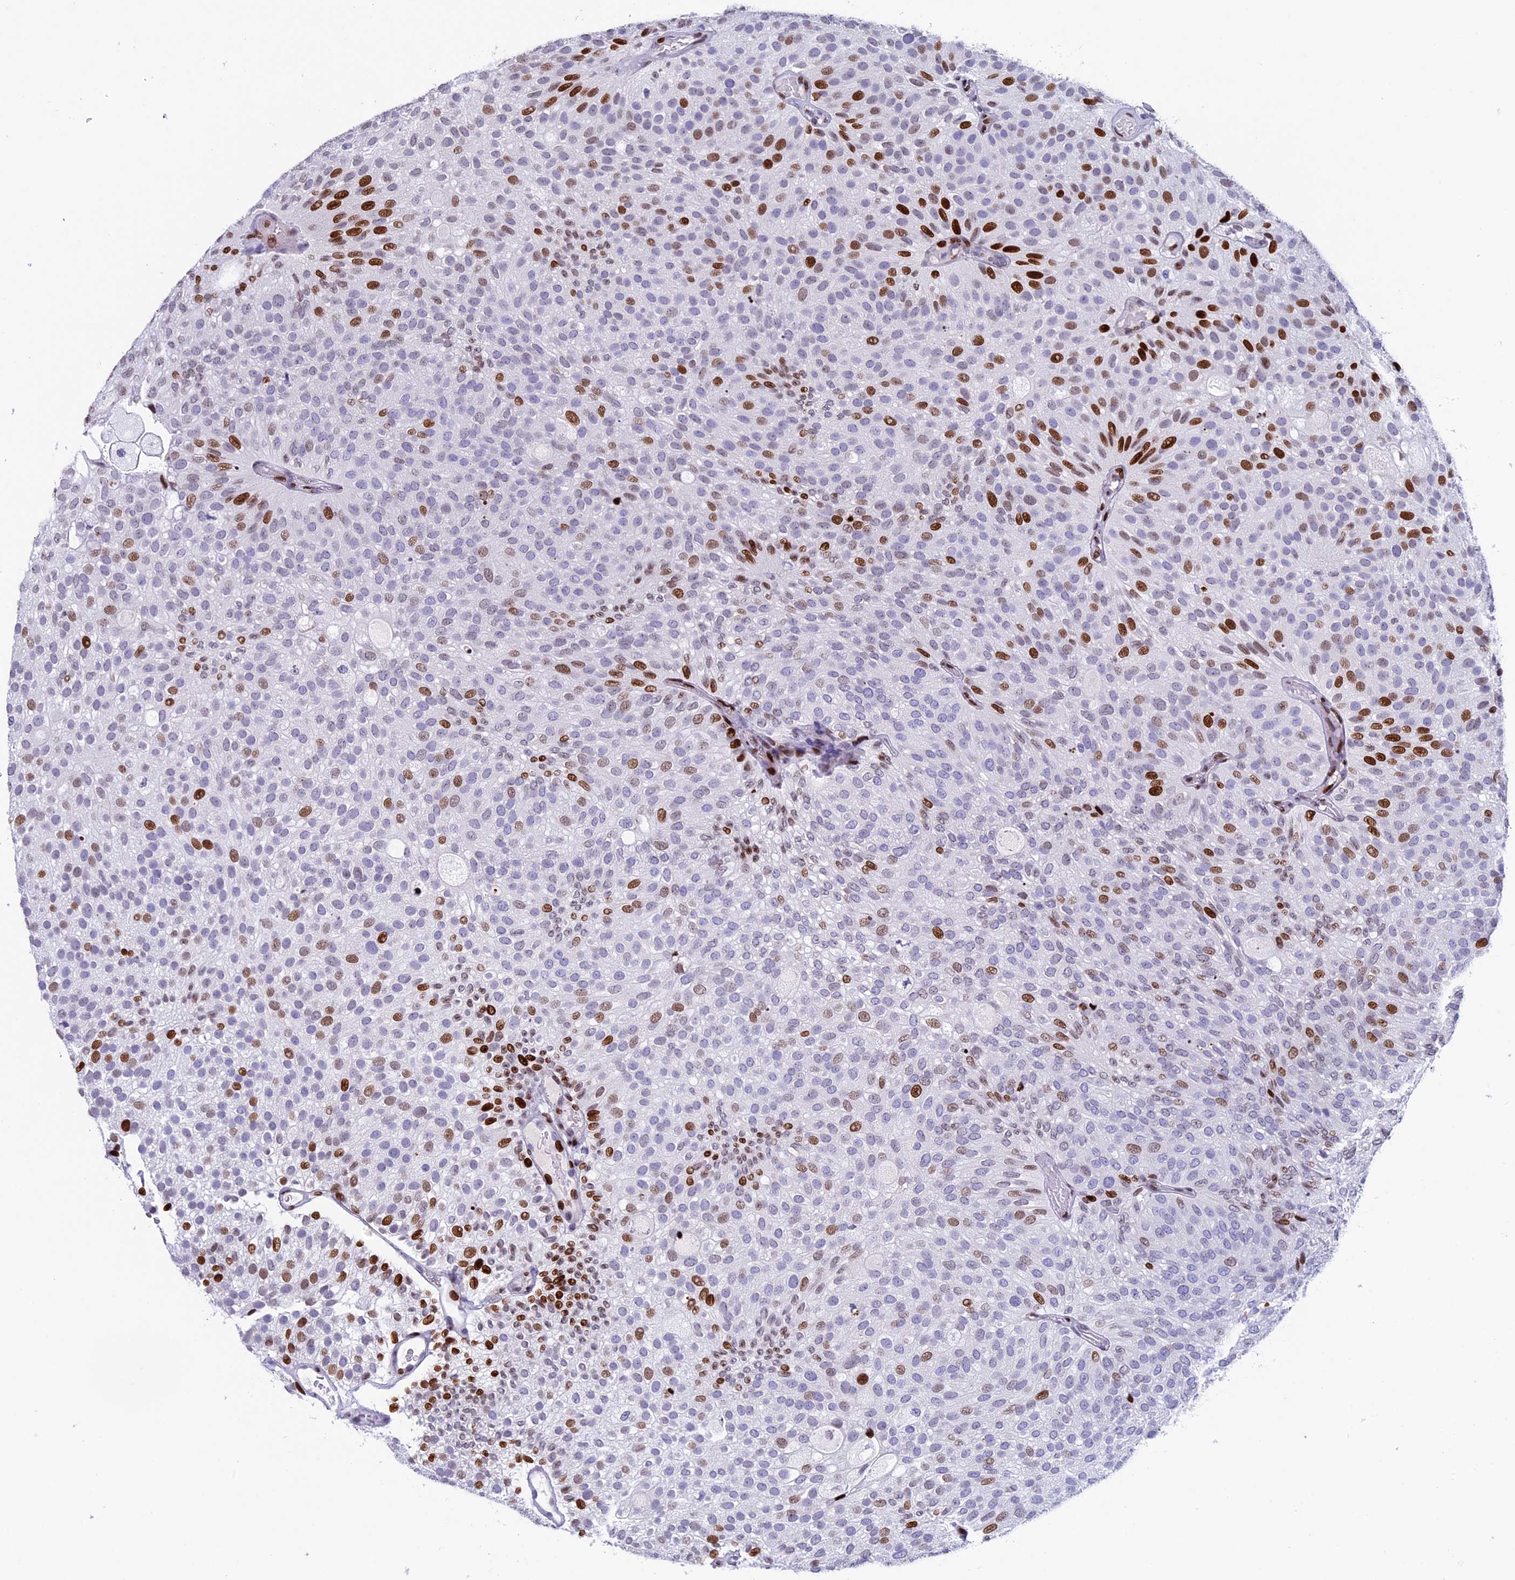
{"staining": {"intensity": "strong", "quantity": "<25%", "location": "nuclear"}, "tissue": "urothelial cancer", "cell_type": "Tumor cells", "image_type": "cancer", "snomed": [{"axis": "morphology", "description": "Urothelial carcinoma, Low grade"}, {"axis": "topography", "description": "Urinary bladder"}], "caption": "Low-grade urothelial carcinoma was stained to show a protein in brown. There is medium levels of strong nuclear positivity in approximately <25% of tumor cells. The protein is shown in brown color, while the nuclei are stained blue.", "gene": "BTBD3", "patient": {"sex": "male", "age": 78}}